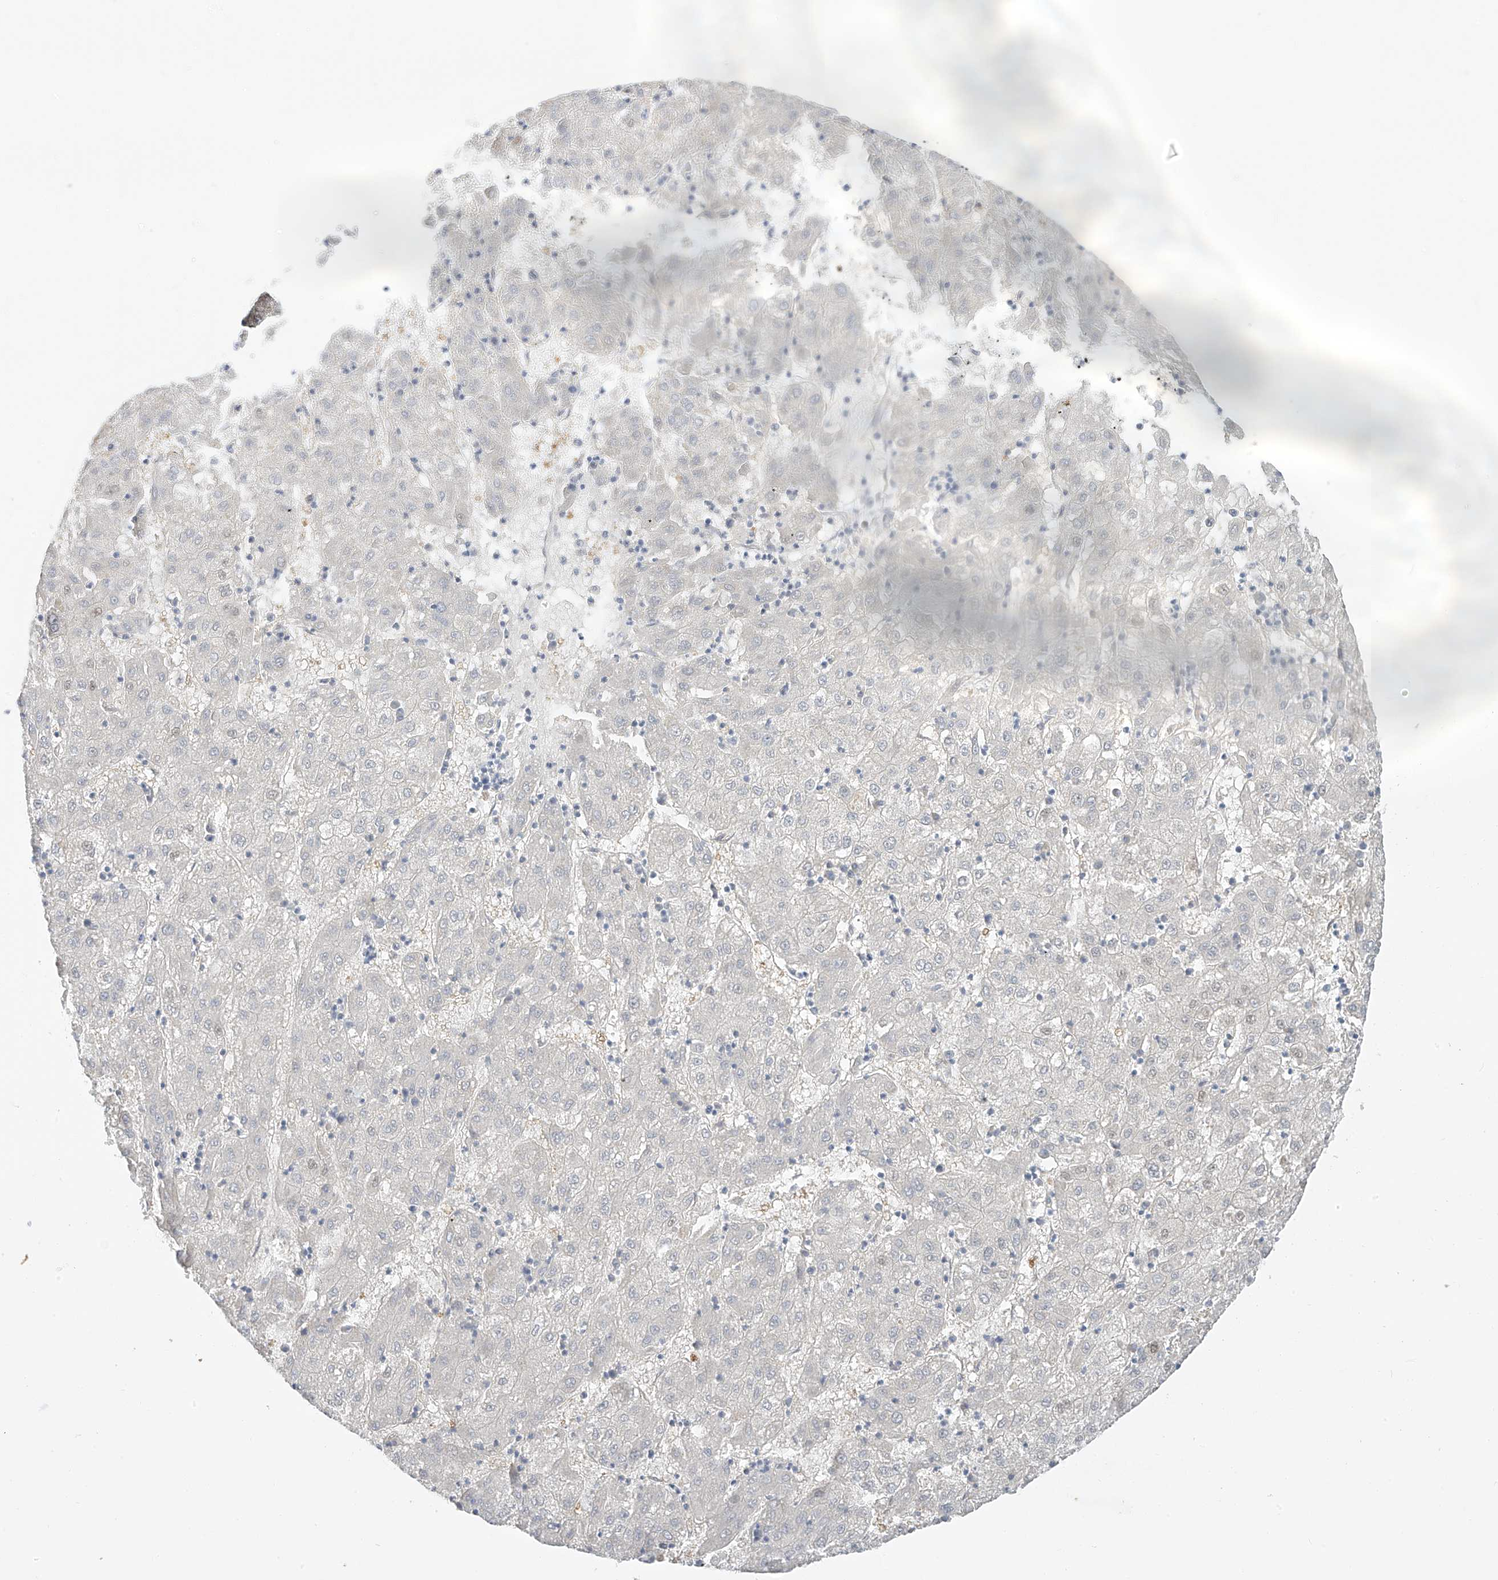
{"staining": {"intensity": "weak", "quantity": "<25%", "location": "nuclear"}, "tissue": "liver cancer", "cell_type": "Tumor cells", "image_type": "cancer", "snomed": [{"axis": "morphology", "description": "Carcinoma, Hepatocellular, NOS"}, {"axis": "topography", "description": "Liver"}], "caption": "A micrograph of human hepatocellular carcinoma (liver) is negative for staining in tumor cells. (DAB immunohistochemistry (IHC), high magnification).", "gene": "DCDC2", "patient": {"sex": "male", "age": 72}}